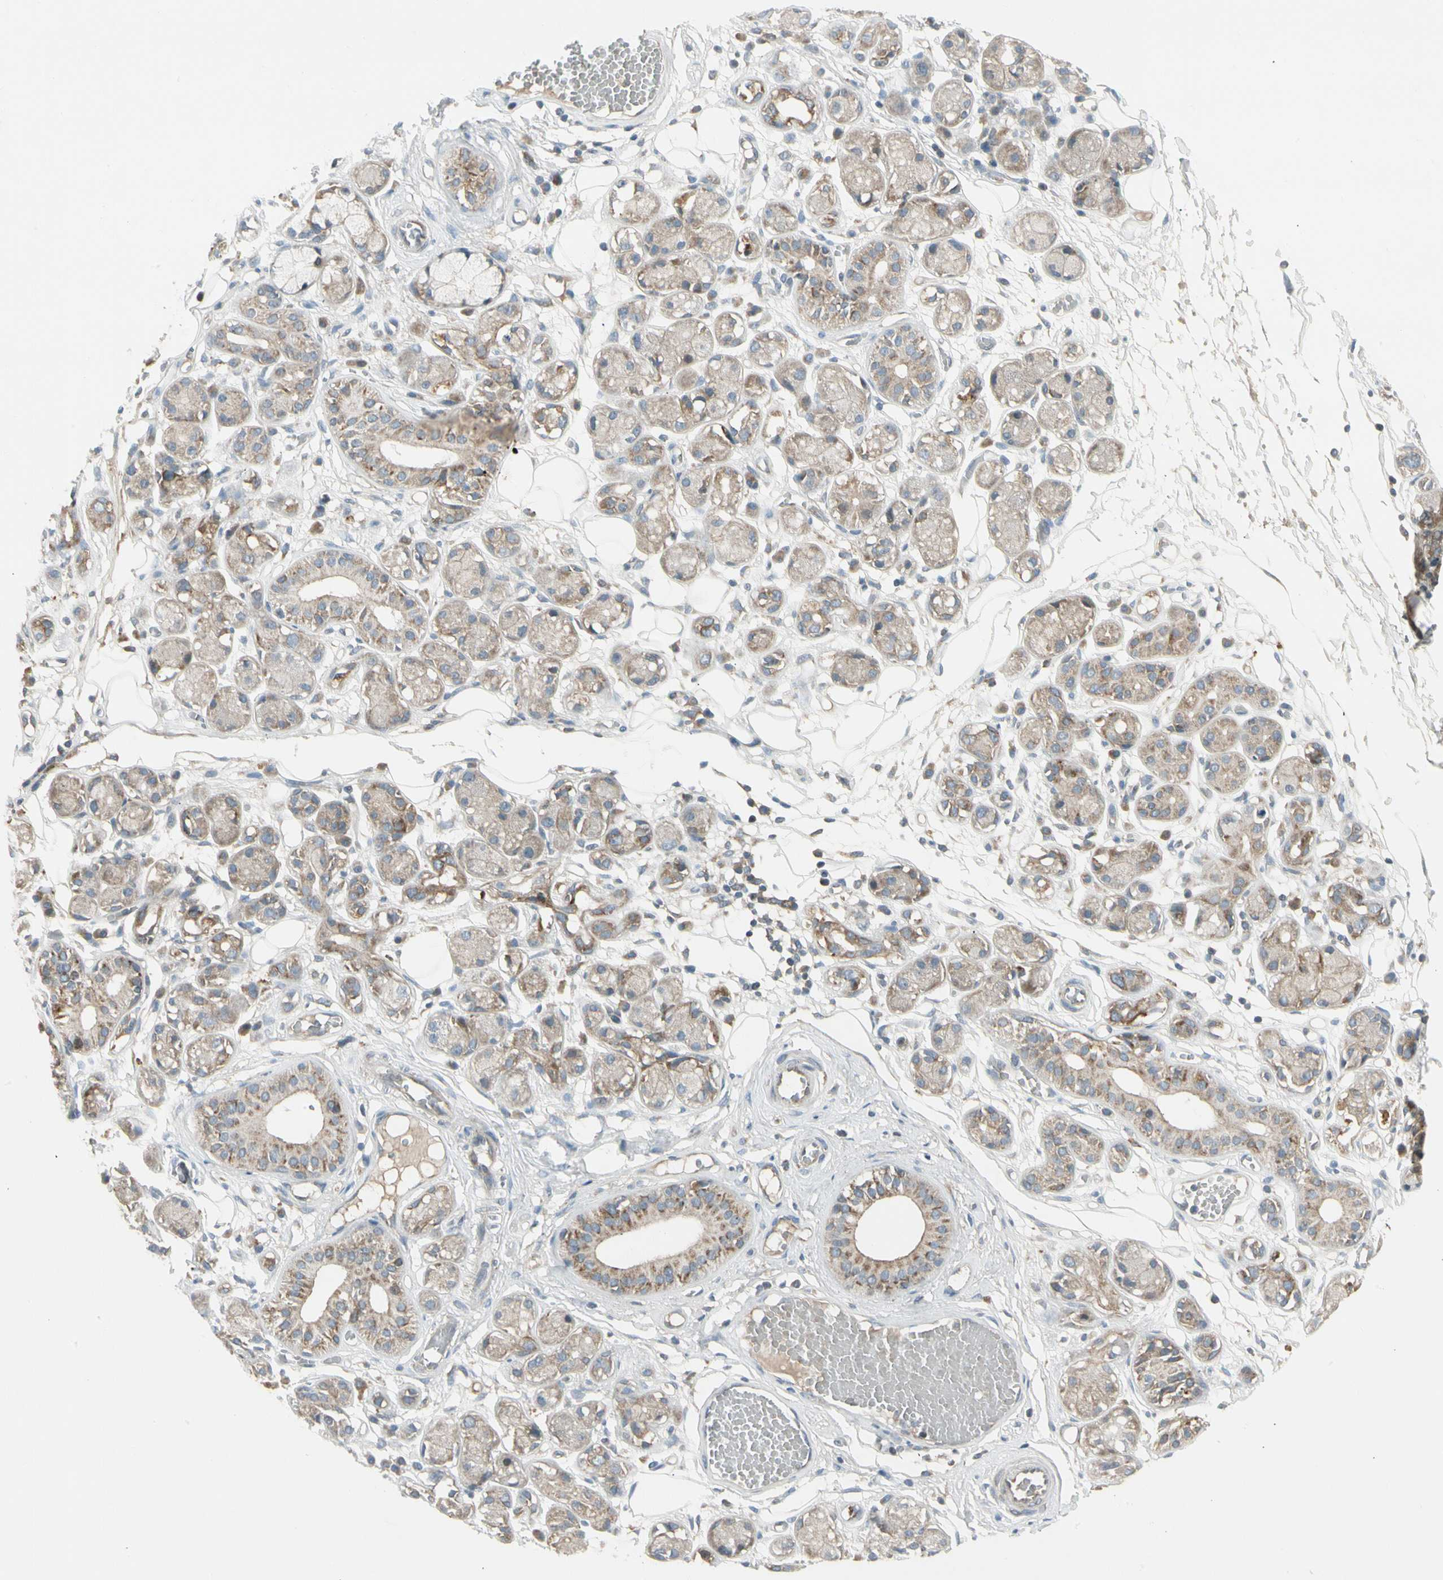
{"staining": {"intensity": "negative", "quantity": "none", "location": "none"}, "tissue": "adipose tissue", "cell_type": "Adipocytes", "image_type": "normal", "snomed": [{"axis": "morphology", "description": "Normal tissue, NOS"}, {"axis": "morphology", "description": "Inflammation, NOS"}, {"axis": "topography", "description": "Vascular tissue"}, {"axis": "topography", "description": "Salivary gland"}], "caption": "Protein analysis of unremarkable adipose tissue exhibits no significant positivity in adipocytes.", "gene": "PANK2", "patient": {"sex": "female", "age": 75}}